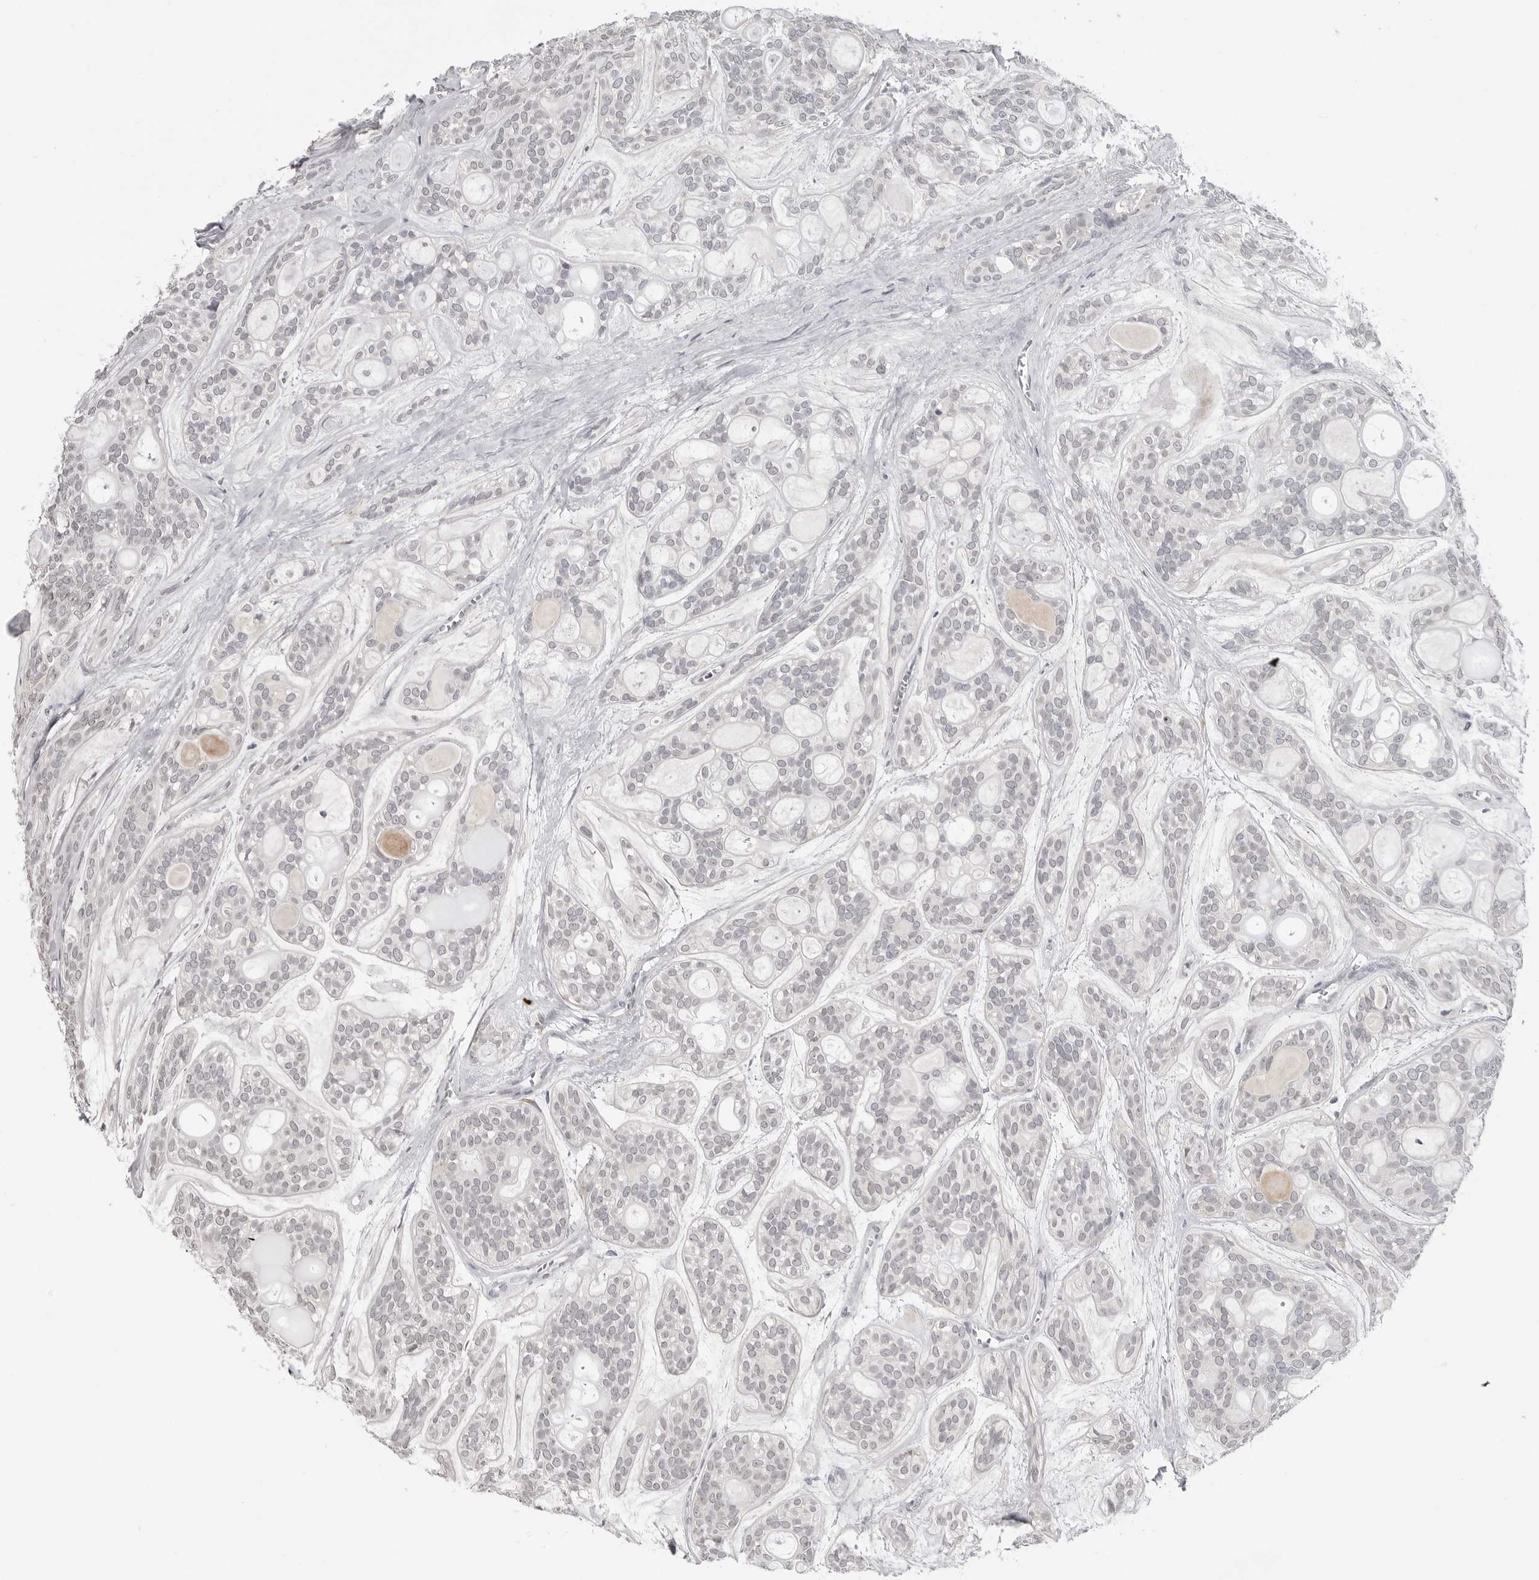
{"staining": {"intensity": "negative", "quantity": "none", "location": "none"}, "tissue": "head and neck cancer", "cell_type": "Tumor cells", "image_type": "cancer", "snomed": [{"axis": "morphology", "description": "Adenocarcinoma, NOS"}, {"axis": "topography", "description": "Head-Neck"}], "caption": "Immunohistochemistry photomicrograph of head and neck cancer (adenocarcinoma) stained for a protein (brown), which reveals no expression in tumor cells.", "gene": "ADAMTS5", "patient": {"sex": "male", "age": 66}}